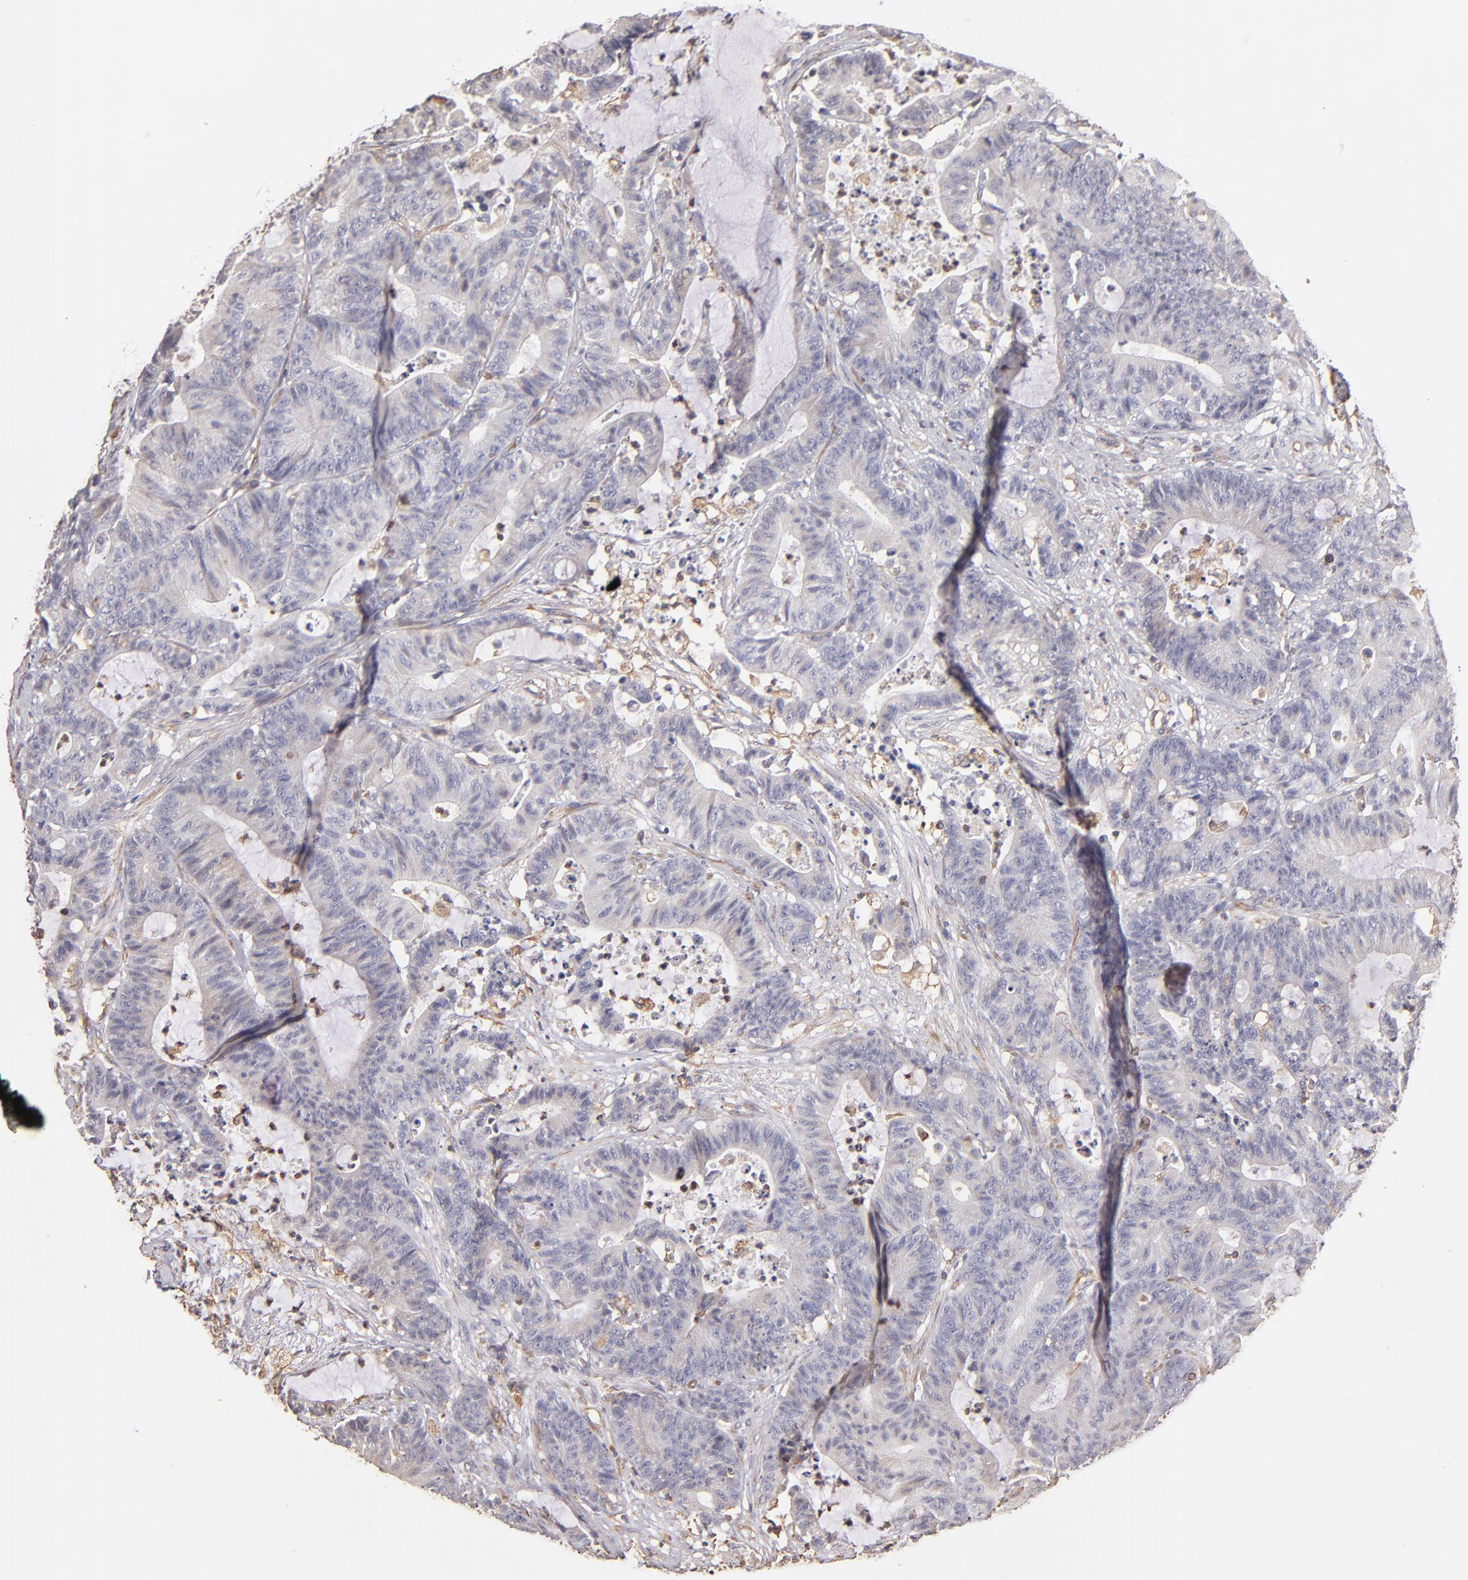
{"staining": {"intensity": "negative", "quantity": "none", "location": "none"}, "tissue": "colorectal cancer", "cell_type": "Tumor cells", "image_type": "cancer", "snomed": [{"axis": "morphology", "description": "Adenocarcinoma, NOS"}, {"axis": "topography", "description": "Colon"}], "caption": "Micrograph shows no significant protein positivity in tumor cells of colorectal adenocarcinoma. (Brightfield microscopy of DAB (3,3'-diaminobenzidine) immunohistochemistry (IHC) at high magnification).", "gene": "ABCC1", "patient": {"sex": "female", "age": 84}}